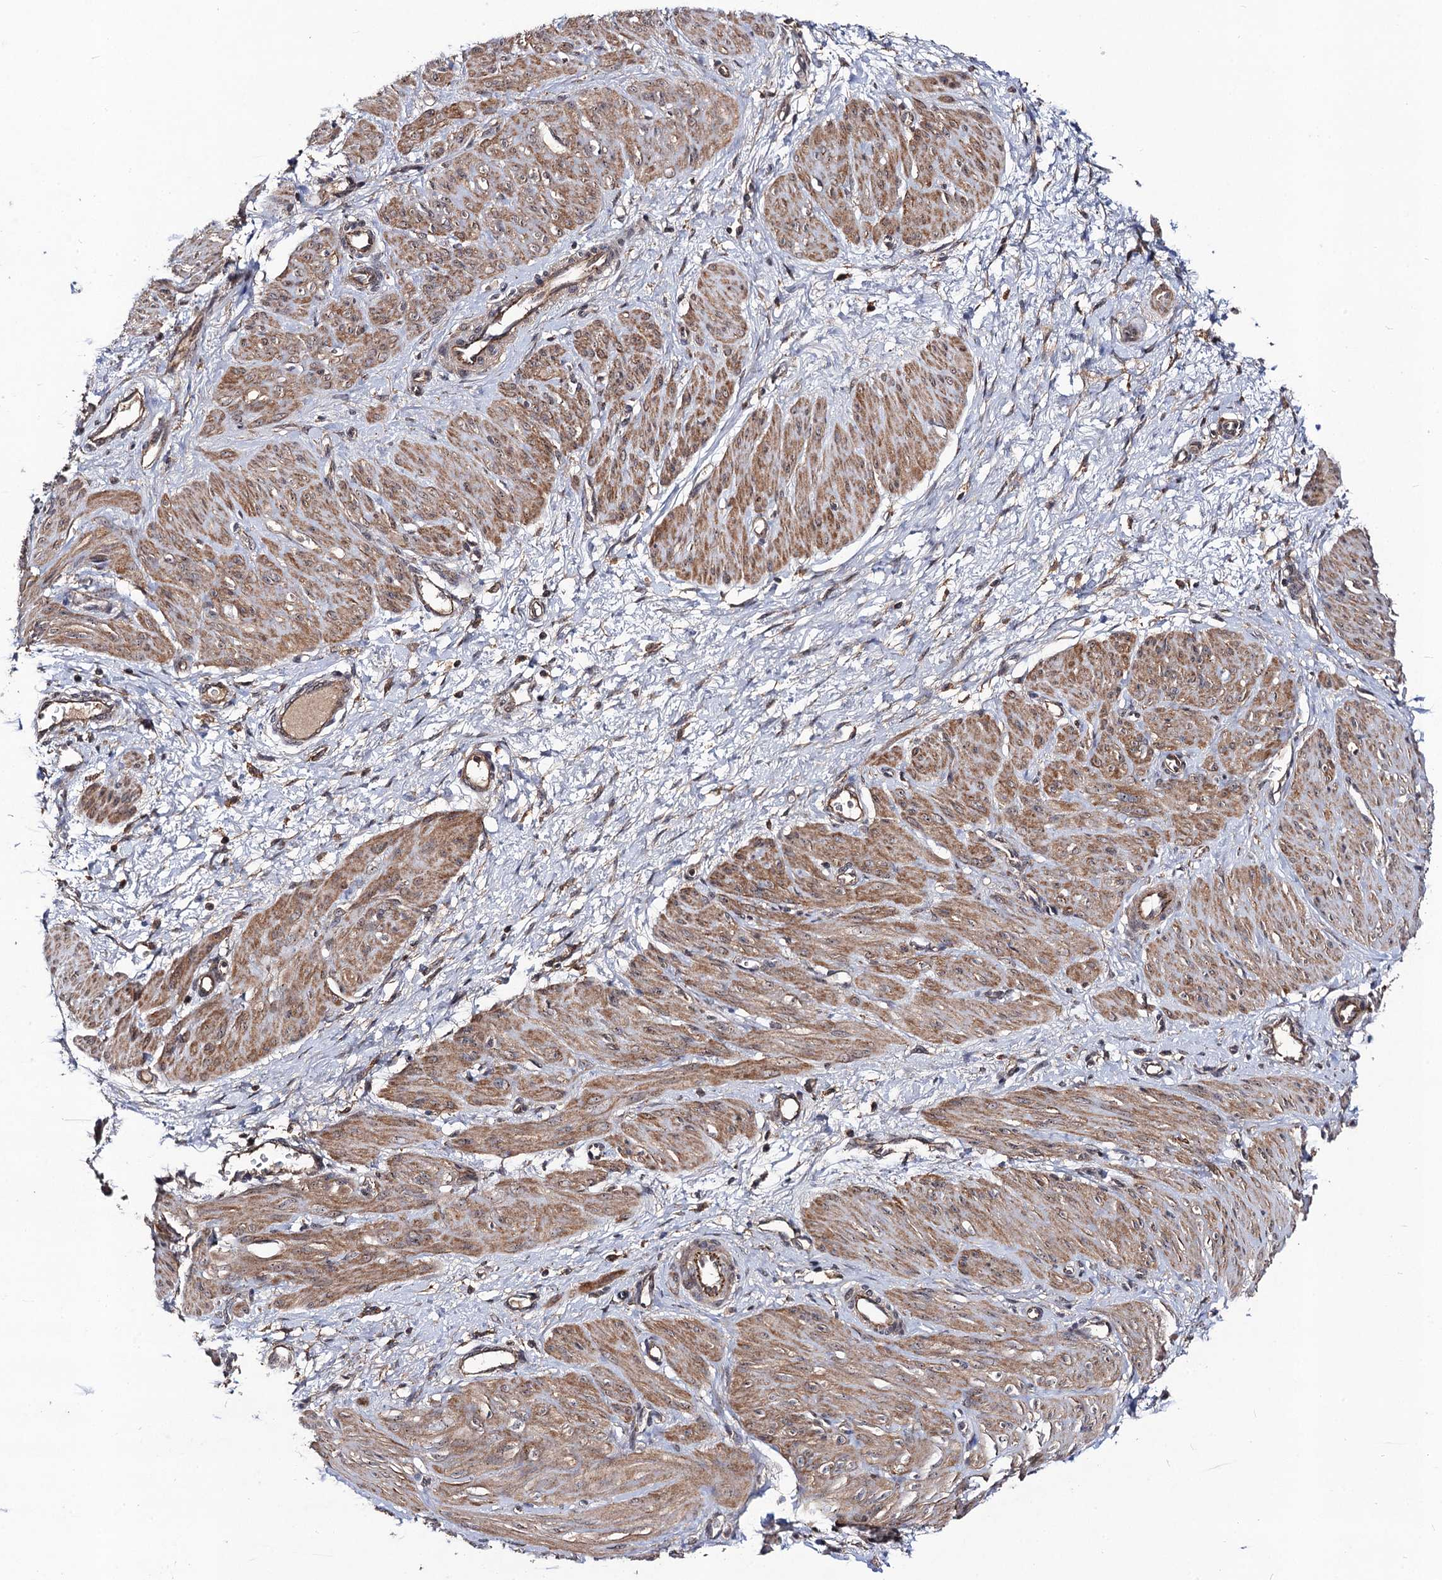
{"staining": {"intensity": "moderate", "quantity": ">75%", "location": "cytoplasmic/membranous"}, "tissue": "smooth muscle", "cell_type": "Smooth muscle cells", "image_type": "normal", "snomed": [{"axis": "morphology", "description": "Normal tissue, NOS"}, {"axis": "topography", "description": "Endometrium"}], "caption": "IHC histopathology image of normal smooth muscle: smooth muscle stained using IHC shows medium levels of moderate protein expression localized specifically in the cytoplasmic/membranous of smooth muscle cells, appearing as a cytoplasmic/membranous brown color.", "gene": "KXD1", "patient": {"sex": "female", "age": 33}}